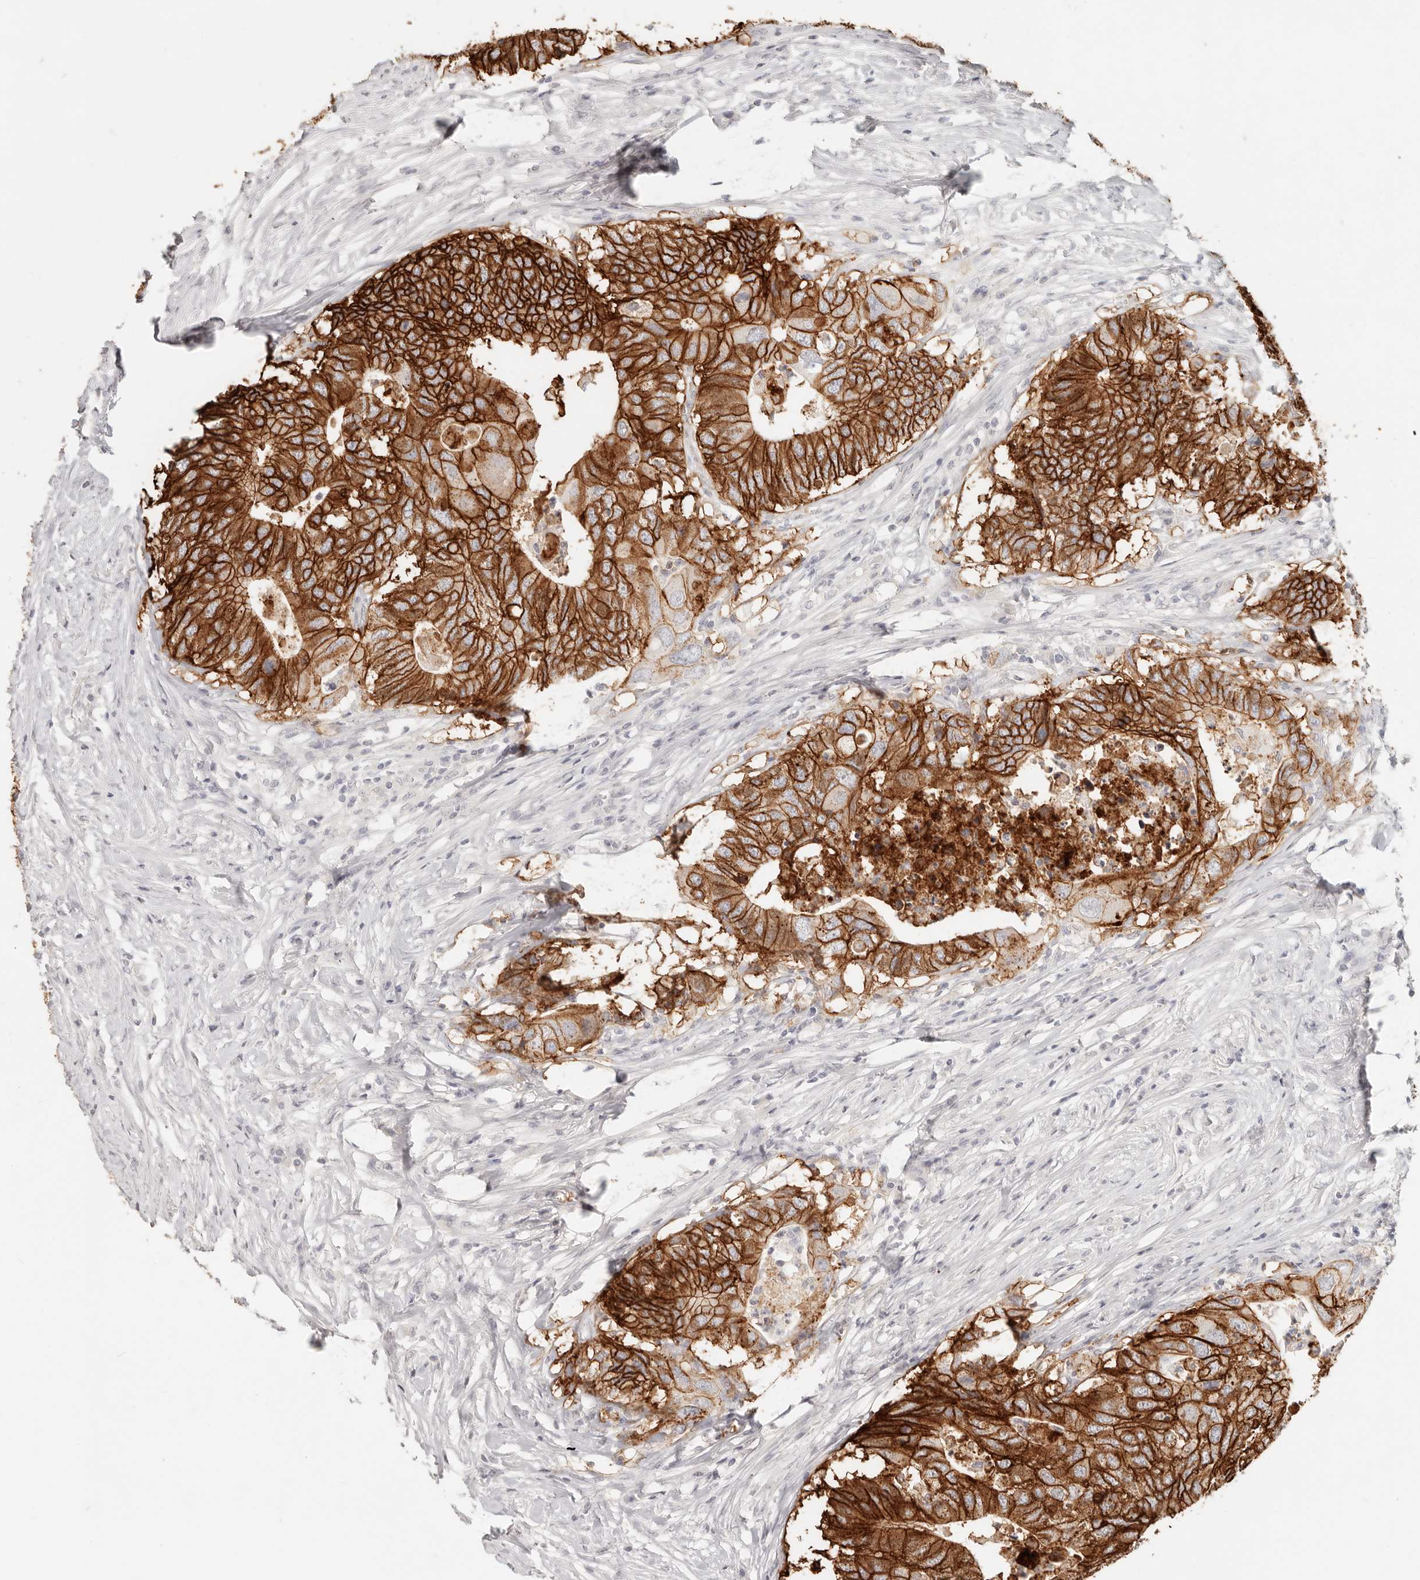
{"staining": {"intensity": "strong", "quantity": ">75%", "location": "cytoplasmic/membranous"}, "tissue": "colorectal cancer", "cell_type": "Tumor cells", "image_type": "cancer", "snomed": [{"axis": "morphology", "description": "Adenocarcinoma, NOS"}, {"axis": "topography", "description": "Colon"}], "caption": "Immunohistochemistry (IHC) histopathology image of neoplastic tissue: colorectal cancer stained using immunohistochemistry displays high levels of strong protein expression localized specifically in the cytoplasmic/membranous of tumor cells, appearing as a cytoplasmic/membranous brown color.", "gene": "EPCAM", "patient": {"sex": "male", "age": 71}}